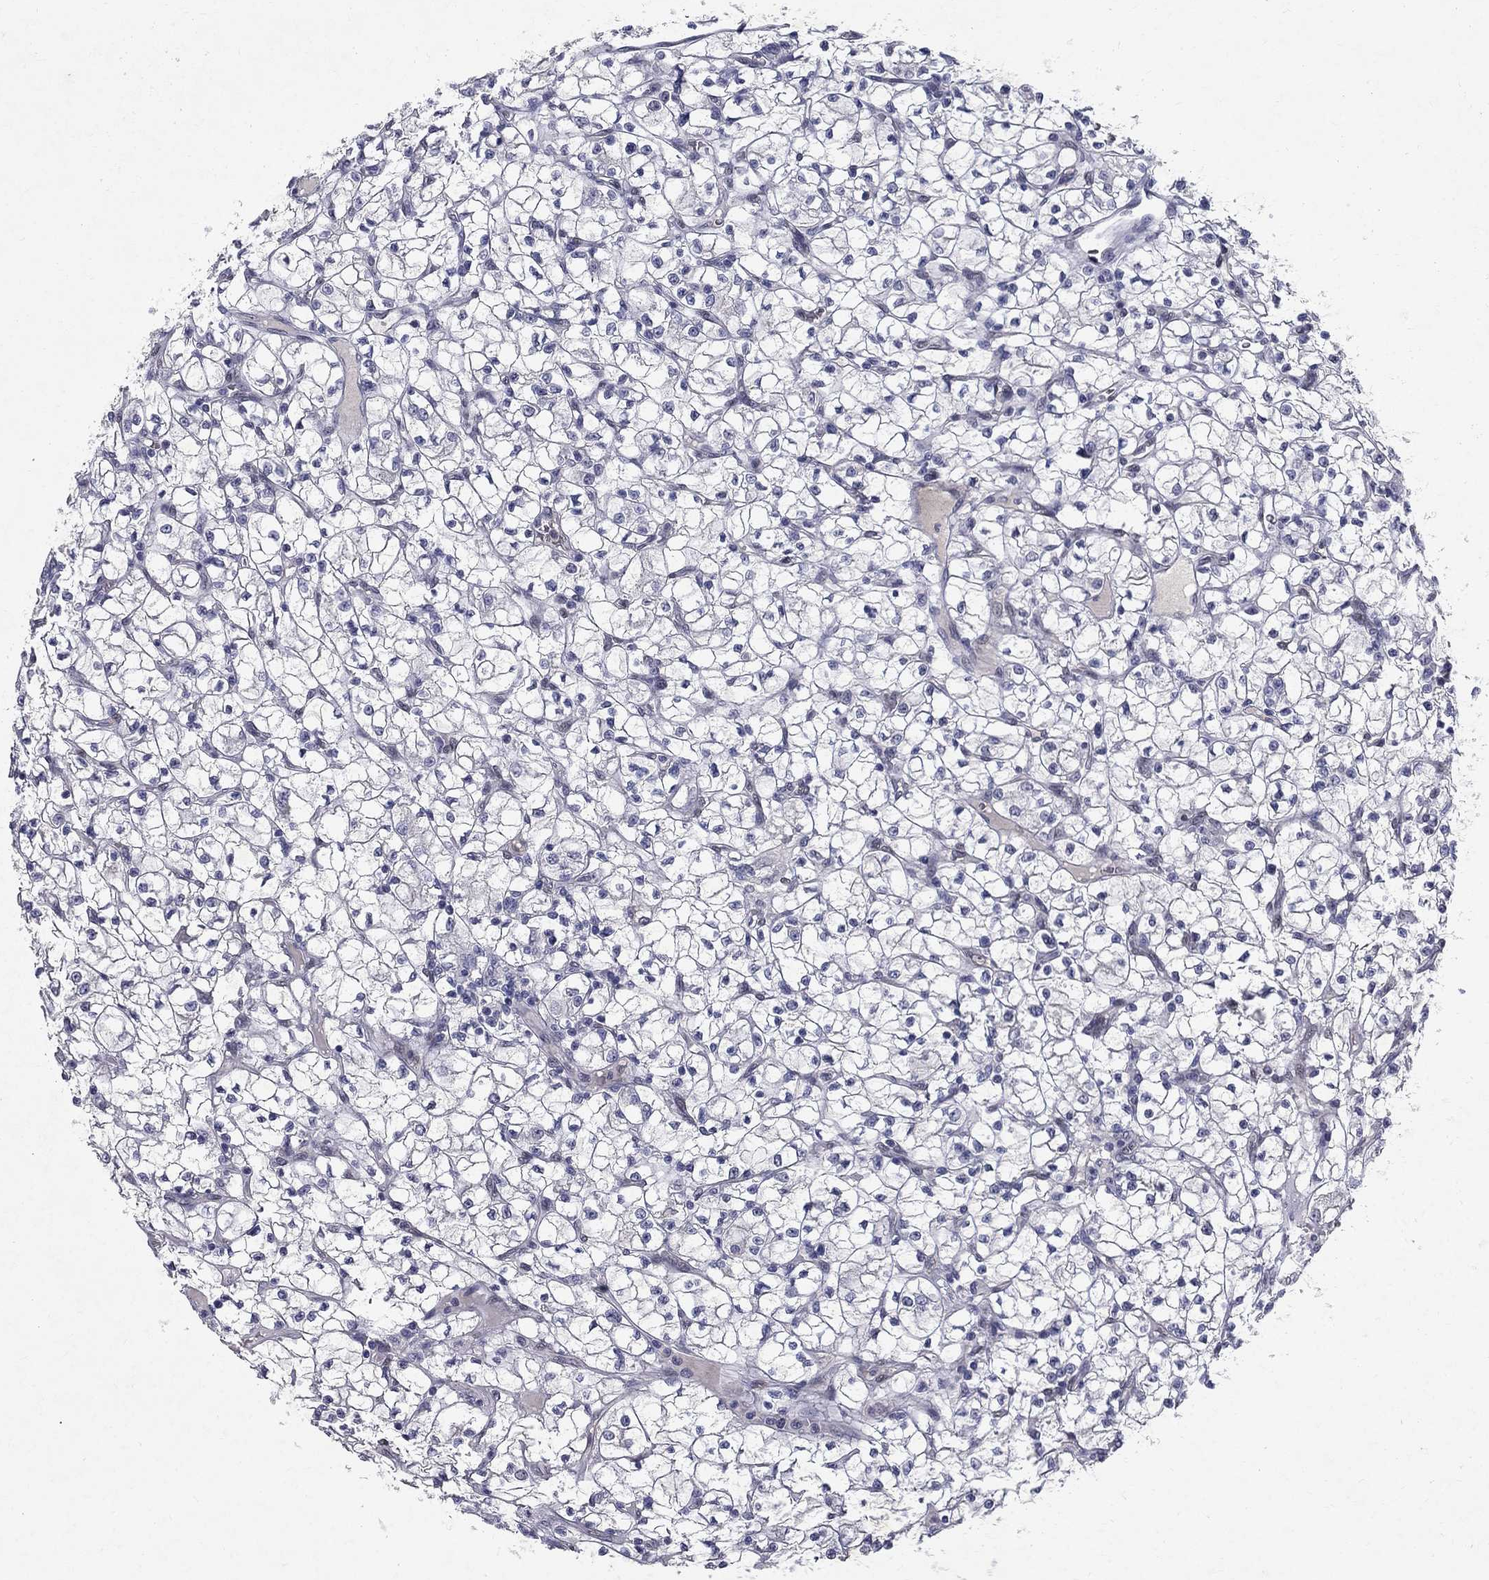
{"staining": {"intensity": "negative", "quantity": "none", "location": "none"}, "tissue": "renal cancer", "cell_type": "Tumor cells", "image_type": "cancer", "snomed": [{"axis": "morphology", "description": "Adenocarcinoma, NOS"}, {"axis": "topography", "description": "Kidney"}], "caption": "A high-resolution image shows IHC staining of adenocarcinoma (renal), which reveals no significant staining in tumor cells.", "gene": "RBFOX1", "patient": {"sex": "female", "age": 64}}